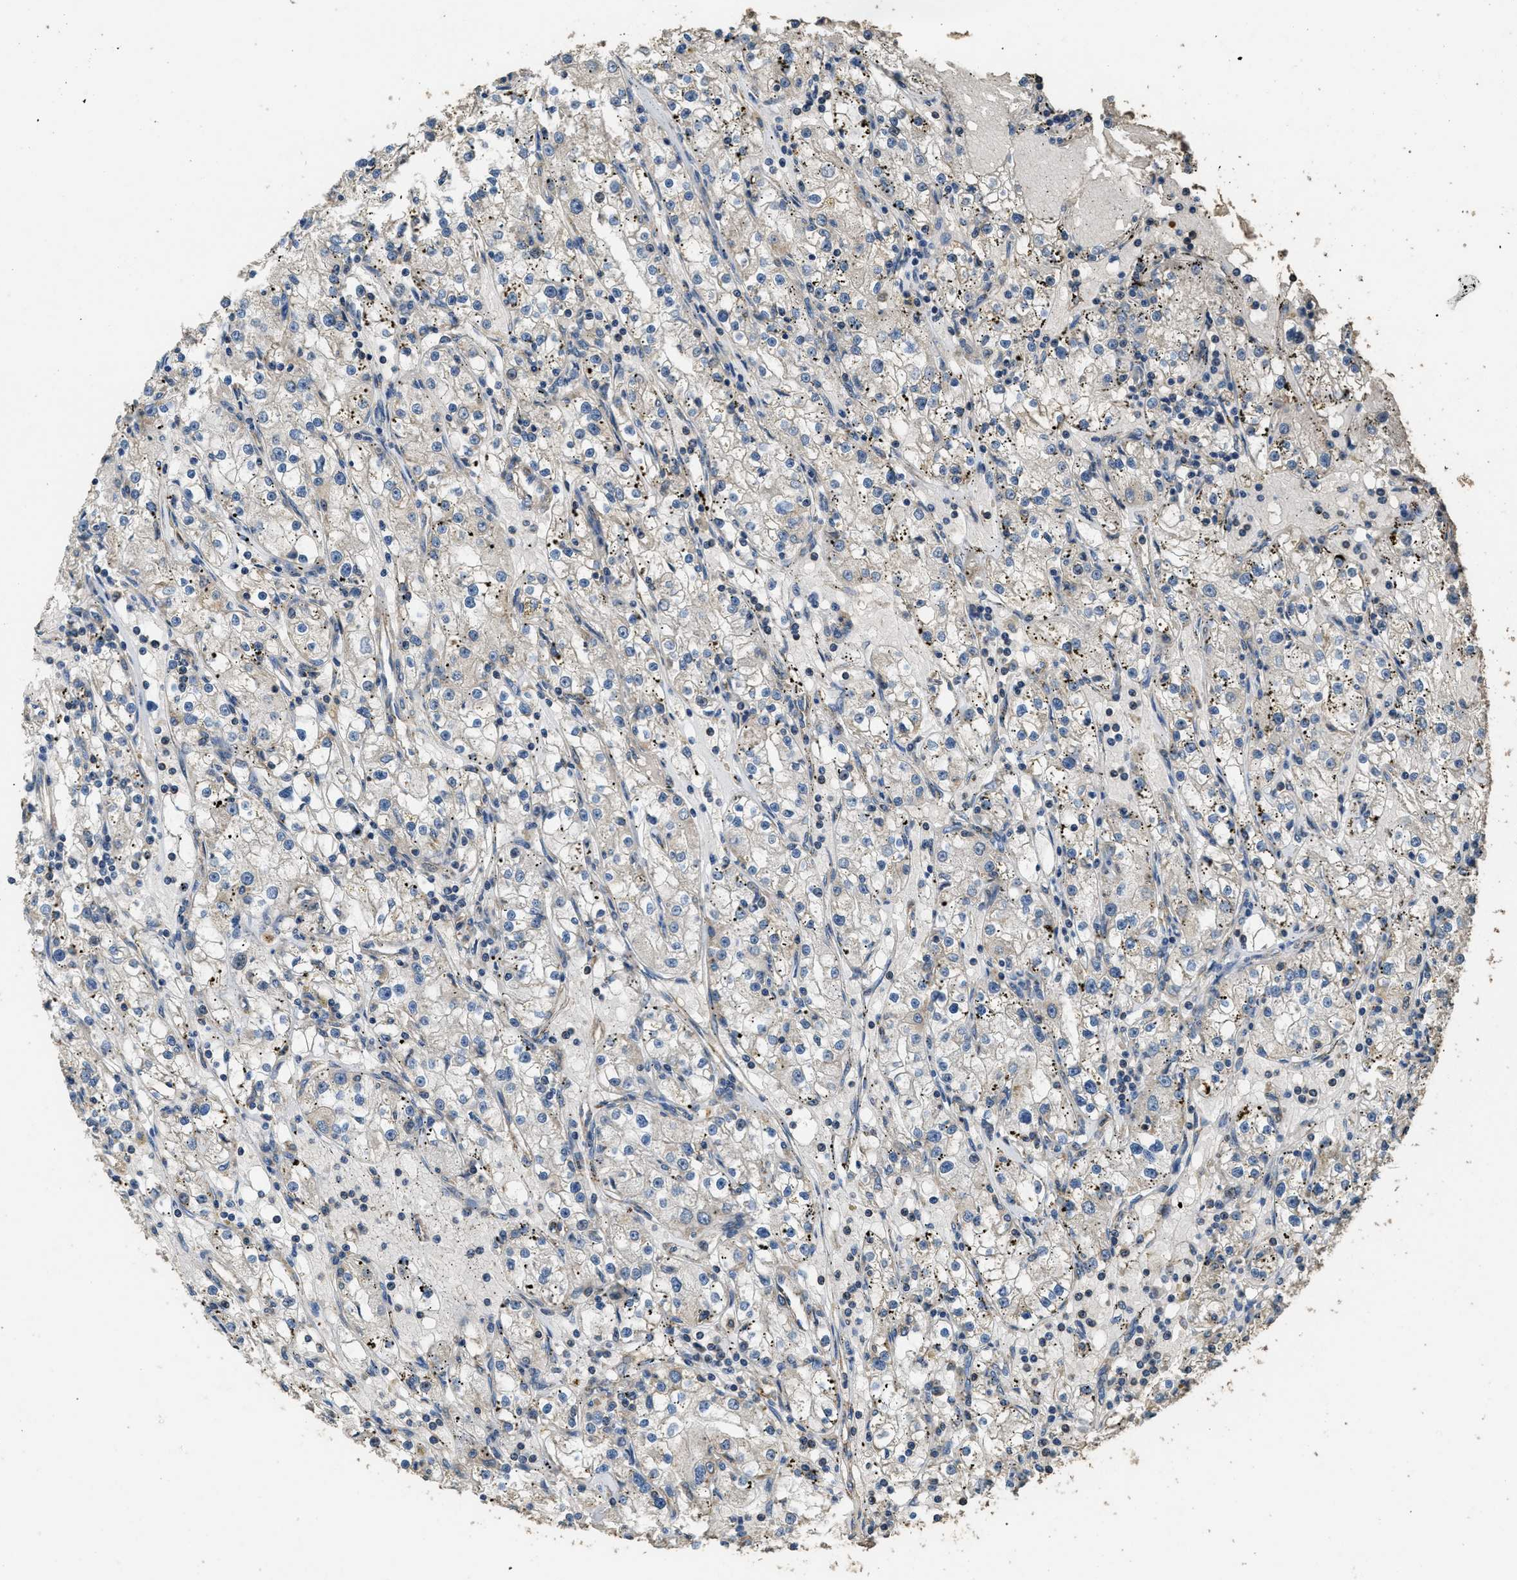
{"staining": {"intensity": "negative", "quantity": "none", "location": "none"}, "tissue": "renal cancer", "cell_type": "Tumor cells", "image_type": "cancer", "snomed": [{"axis": "morphology", "description": "Adenocarcinoma, NOS"}, {"axis": "topography", "description": "Kidney"}], "caption": "The histopathology image reveals no significant staining in tumor cells of renal adenocarcinoma. (DAB (3,3'-diaminobenzidine) immunohistochemistry, high magnification).", "gene": "CYRIA", "patient": {"sex": "male", "age": 56}}